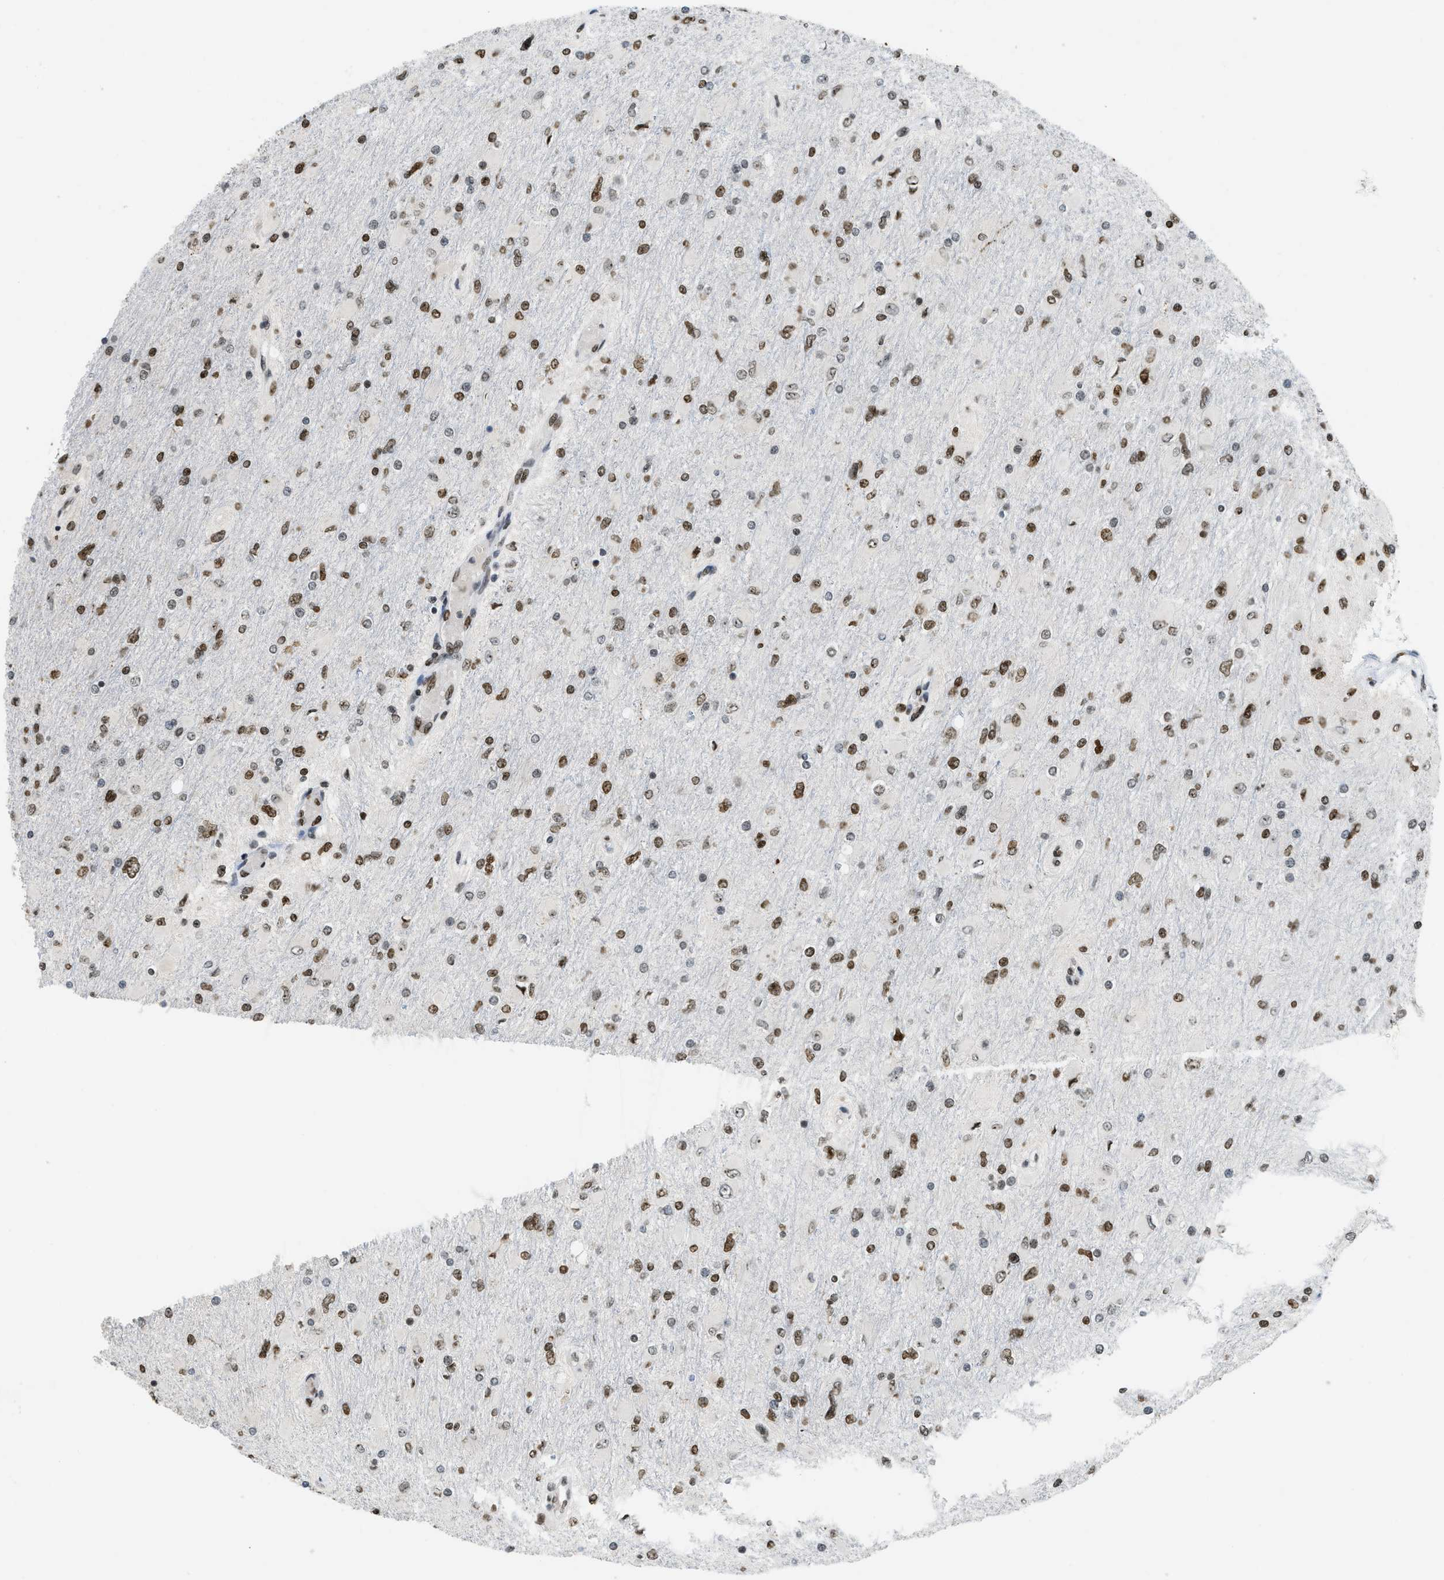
{"staining": {"intensity": "moderate", "quantity": ">75%", "location": "nuclear"}, "tissue": "glioma", "cell_type": "Tumor cells", "image_type": "cancer", "snomed": [{"axis": "morphology", "description": "Glioma, malignant, High grade"}, {"axis": "topography", "description": "Cerebral cortex"}], "caption": "Immunohistochemistry of malignant glioma (high-grade) demonstrates medium levels of moderate nuclear positivity in about >75% of tumor cells.", "gene": "URB1", "patient": {"sex": "female", "age": 36}}